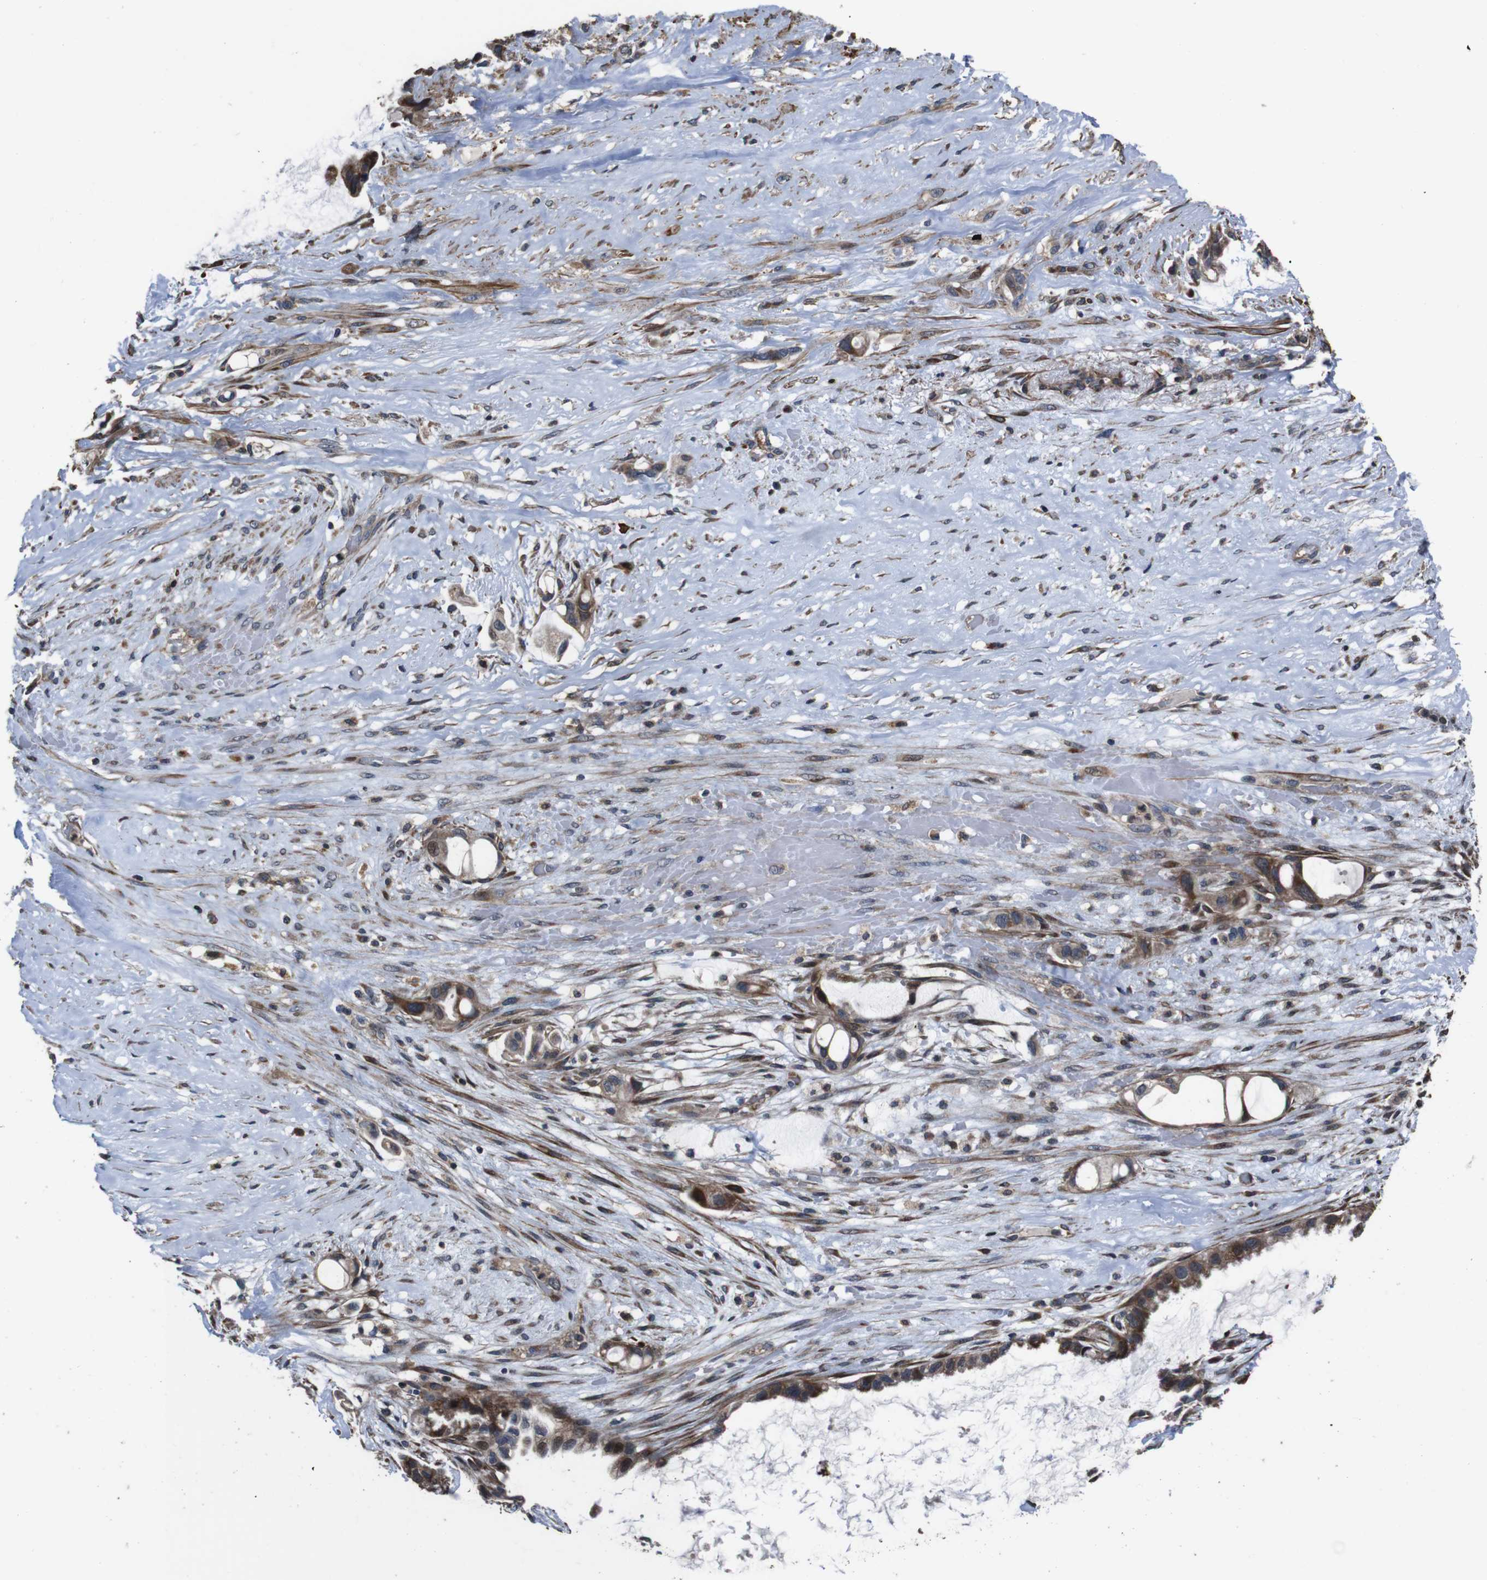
{"staining": {"intensity": "moderate", "quantity": ">75%", "location": "cytoplasmic/membranous"}, "tissue": "liver cancer", "cell_type": "Tumor cells", "image_type": "cancer", "snomed": [{"axis": "morphology", "description": "Cholangiocarcinoma"}, {"axis": "topography", "description": "Liver"}], "caption": "Liver cancer (cholangiocarcinoma) stained for a protein (brown) exhibits moderate cytoplasmic/membranous positive positivity in approximately >75% of tumor cells.", "gene": "SNN", "patient": {"sex": "female", "age": 65}}